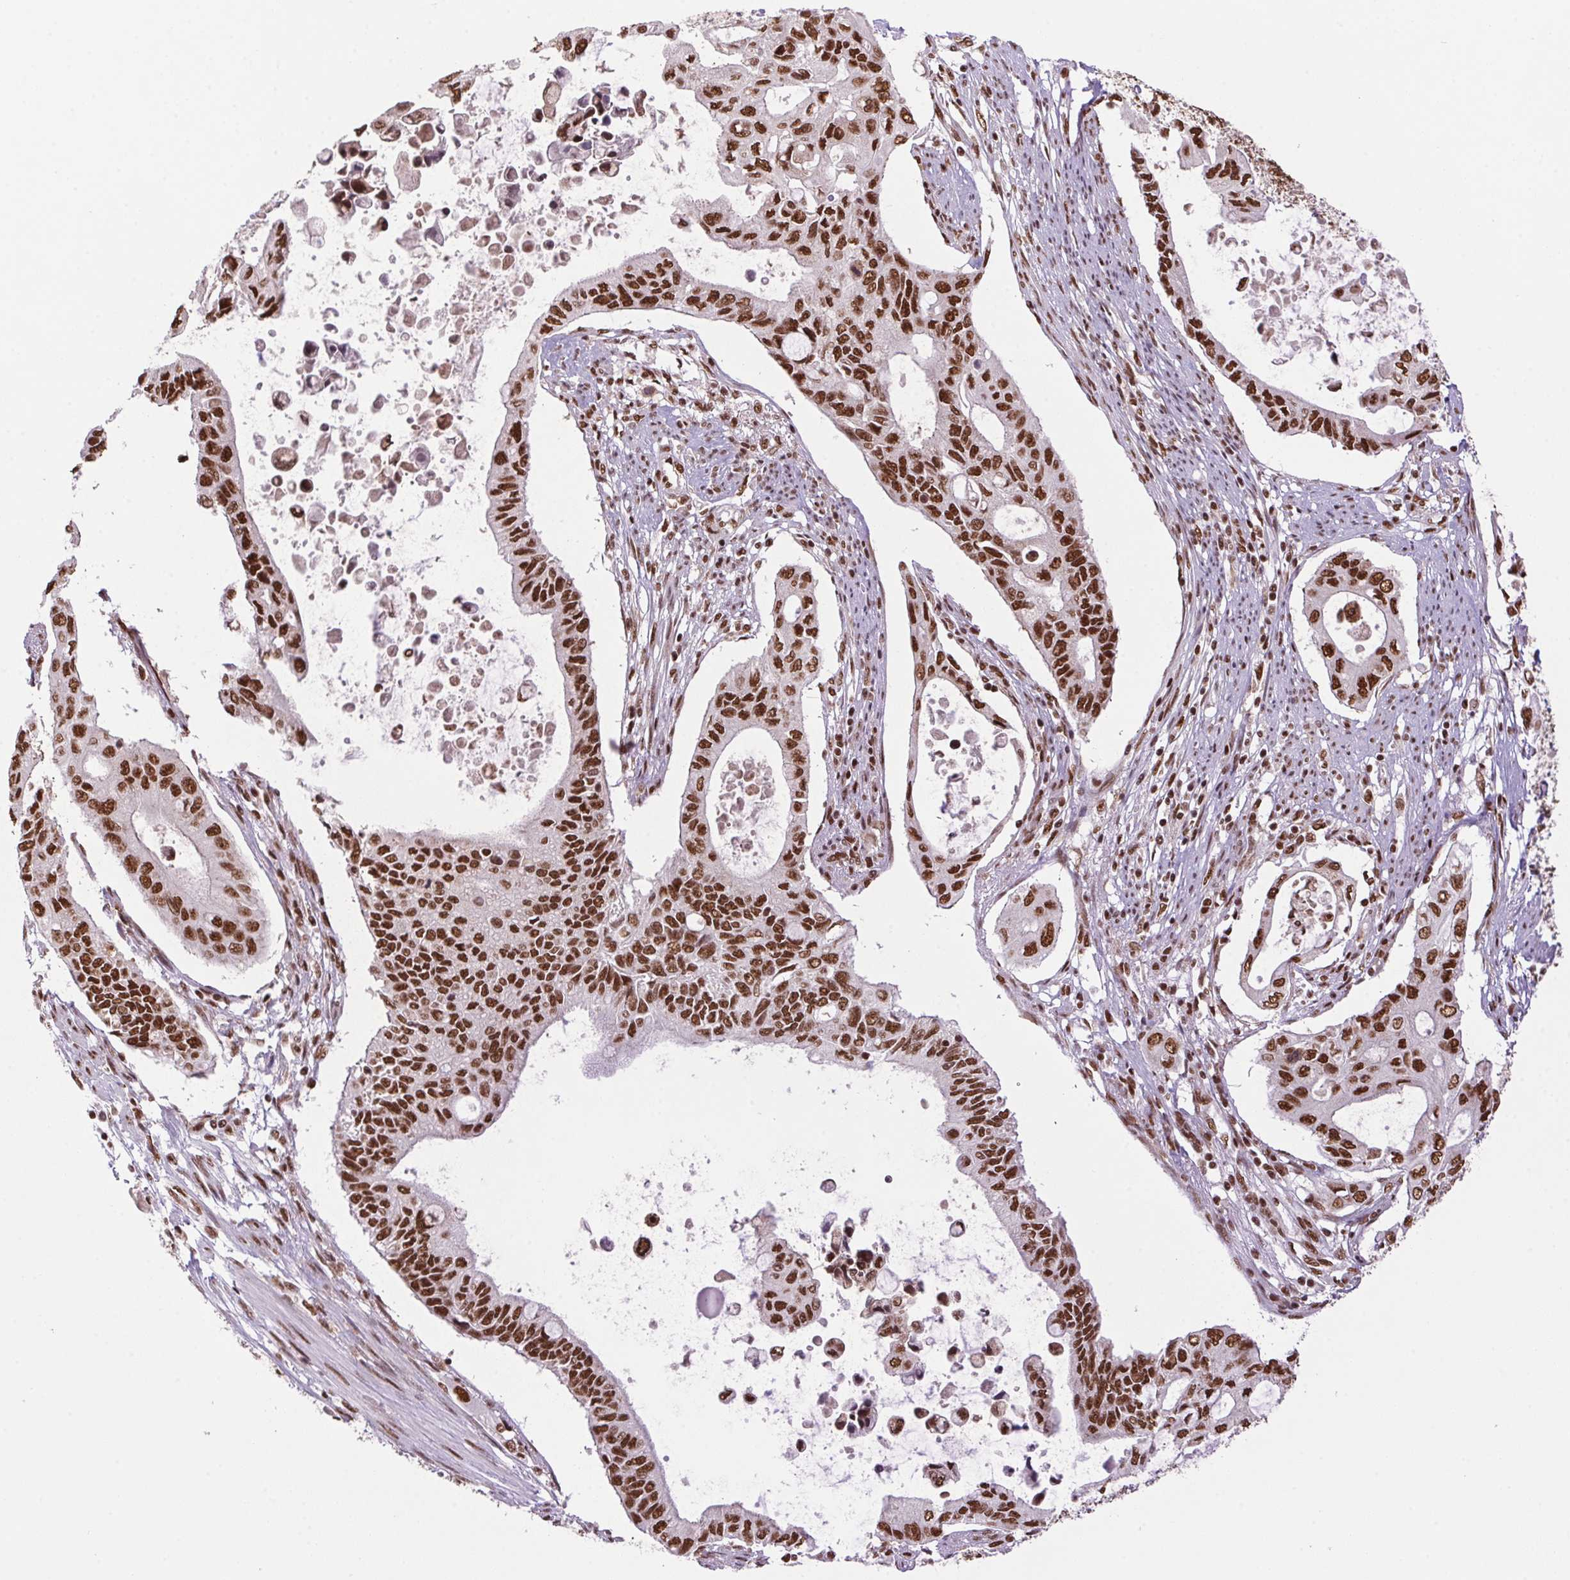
{"staining": {"intensity": "strong", "quantity": ">75%", "location": "nuclear"}, "tissue": "pancreatic cancer", "cell_type": "Tumor cells", "image_type": "cancer", "snomed": [{"axis": "morphology", "description": "Adenocarcinoma, NOS"}, {"axis": "topography", "description": "Pancreas"}], "caption": "Approximately >75% of tumor cells in pancreatic cancer show strong nuclear protein positivity as visualized by brown immunohistochemical staining.", "gene": "ZNF207", "patient": {"sex": "female", "age": 63}}